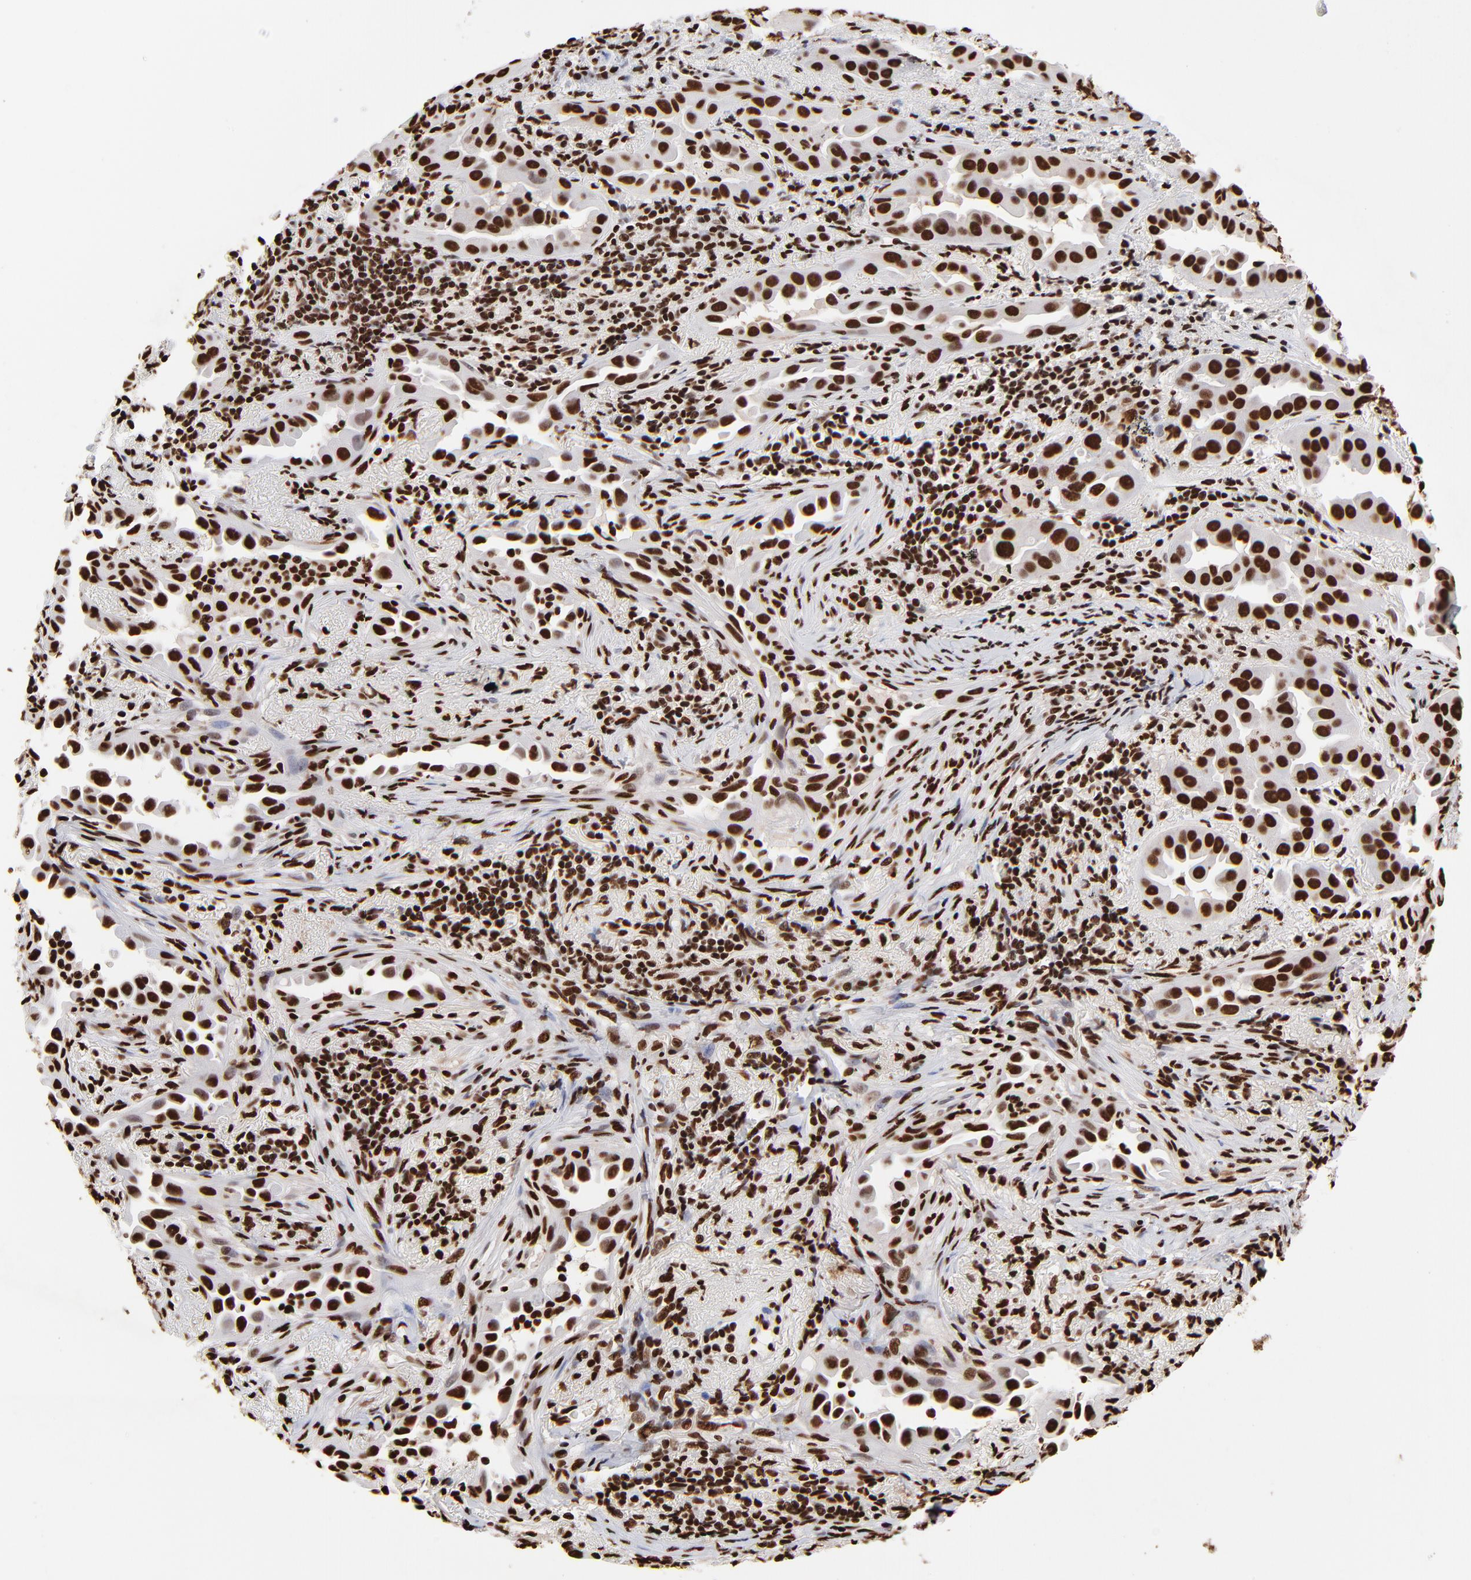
{"staining": {"intensity": "strong", "quantity": ">75%", "location": "nuclear"}, "tissue": "lung cancer", "cell_type": "Tumor cells", "image_type": "cancer", "snomed": [{"axis": "morphology", "description": "Normal tissue, NOS"}, {"axis": "morphology", "description": "Adenocarcinoma, NOS"}, {"axis": "topography", "description": "Bronchus"}], "caption": "Immunohistochemistry staining of lung cancer, which shows high levels of strong nuclear expression in approximately >75% of tumor cells indicating strong nuclear protein staining. The staining was performed using DAB (3,3'-diaminobenzidine) (brown) for protein detection and nuclei were counterstained in hematoxylin (blue).", "gene": "ZNF544", "patient": {"sex": "male", "age": 68}}